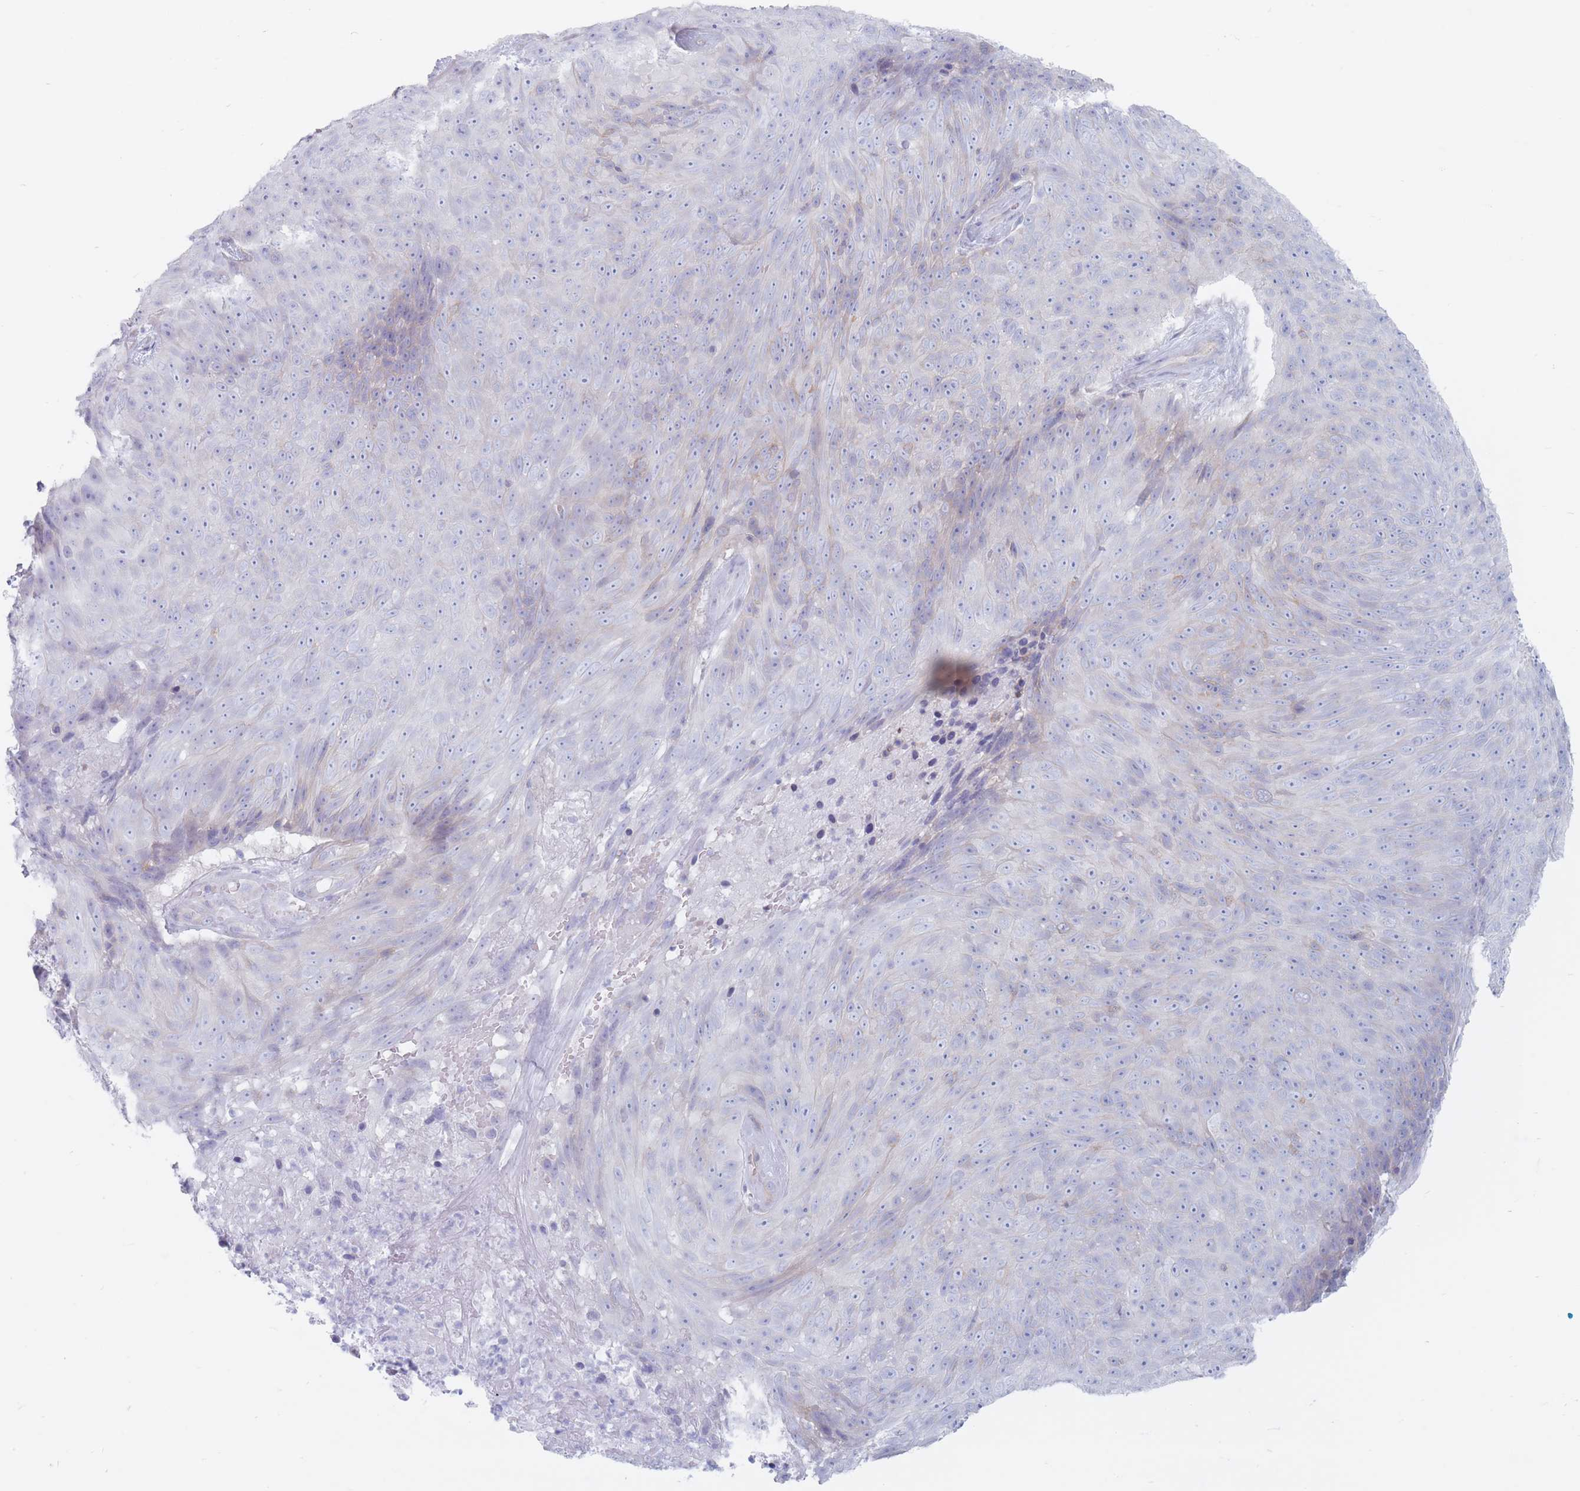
{"staining": {"intensity": "negative", "quantity": "none", "location": "none"}, "tissue": "skin cancer", "cell_type": "Tumor cells", "image_type": "cancer", "snomed": [{"axis": "morphology", "description": "Squamous cell carcinoma, NOS"}, {"axis": "topography", "description": "Skin"}], "caption": "An image of human skin squamous cell carcinoma is negative for staining in tumor cells.", "gene": "PLPP1", "patient": {"sex": "female", "age": 87}}